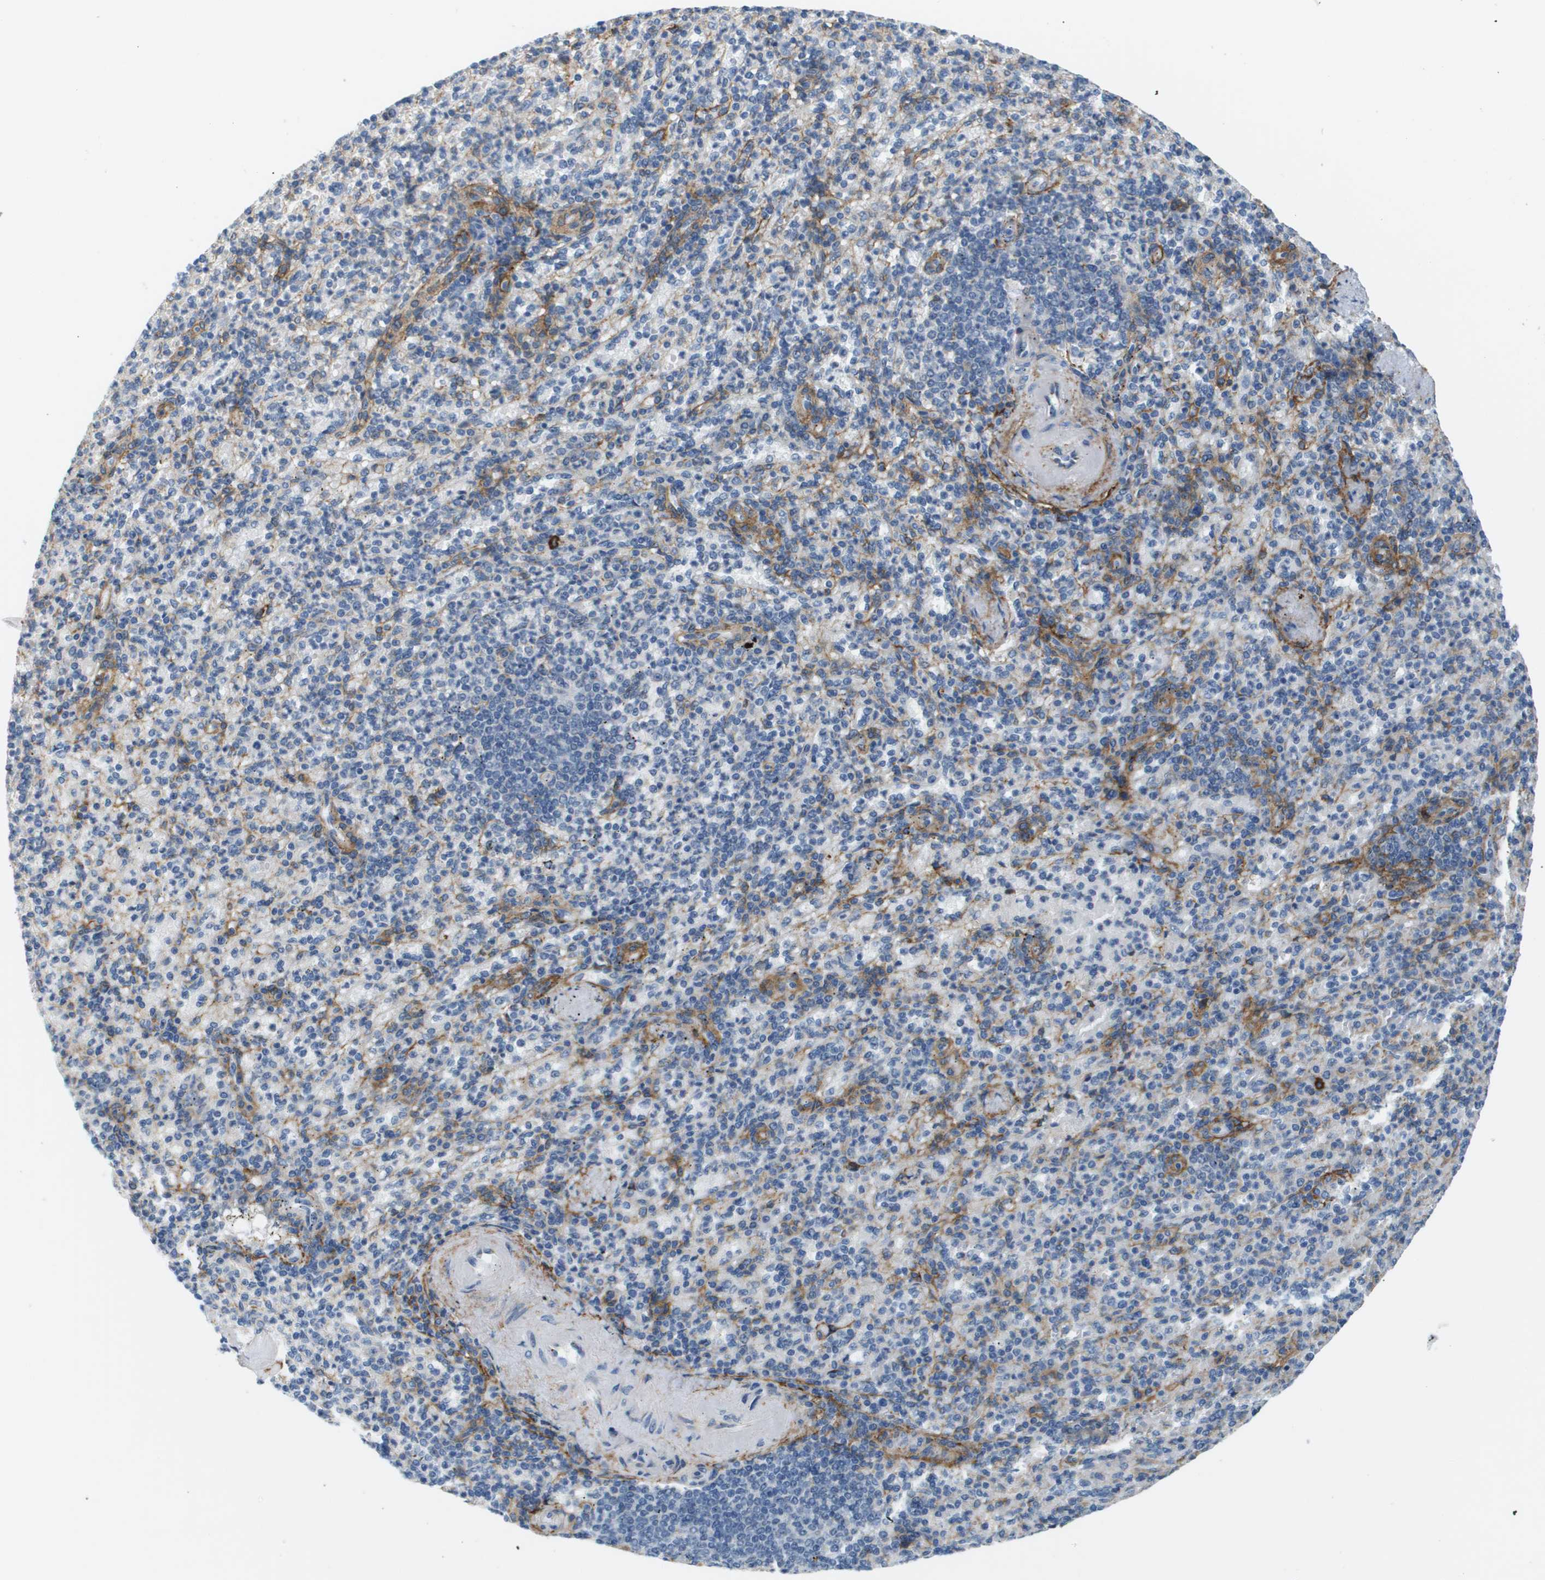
{"staining": {"intensity": "negative", "quantity": "none", "location": "none"}, "tissue": "spleen", "cell_type": "Cells in red pulp", "image_type": "normal", "snomed": [{"axis": "morphology", "description": "Normal tissue, NOS"}, {"axis": "topography", "description": "Spleen"}], "caption": "Micrograph shows no significant protein expression in cells in red pulp of benign spleen.", "gene": "OTUD5", "patient": {"sex": "female", "age": 74}}